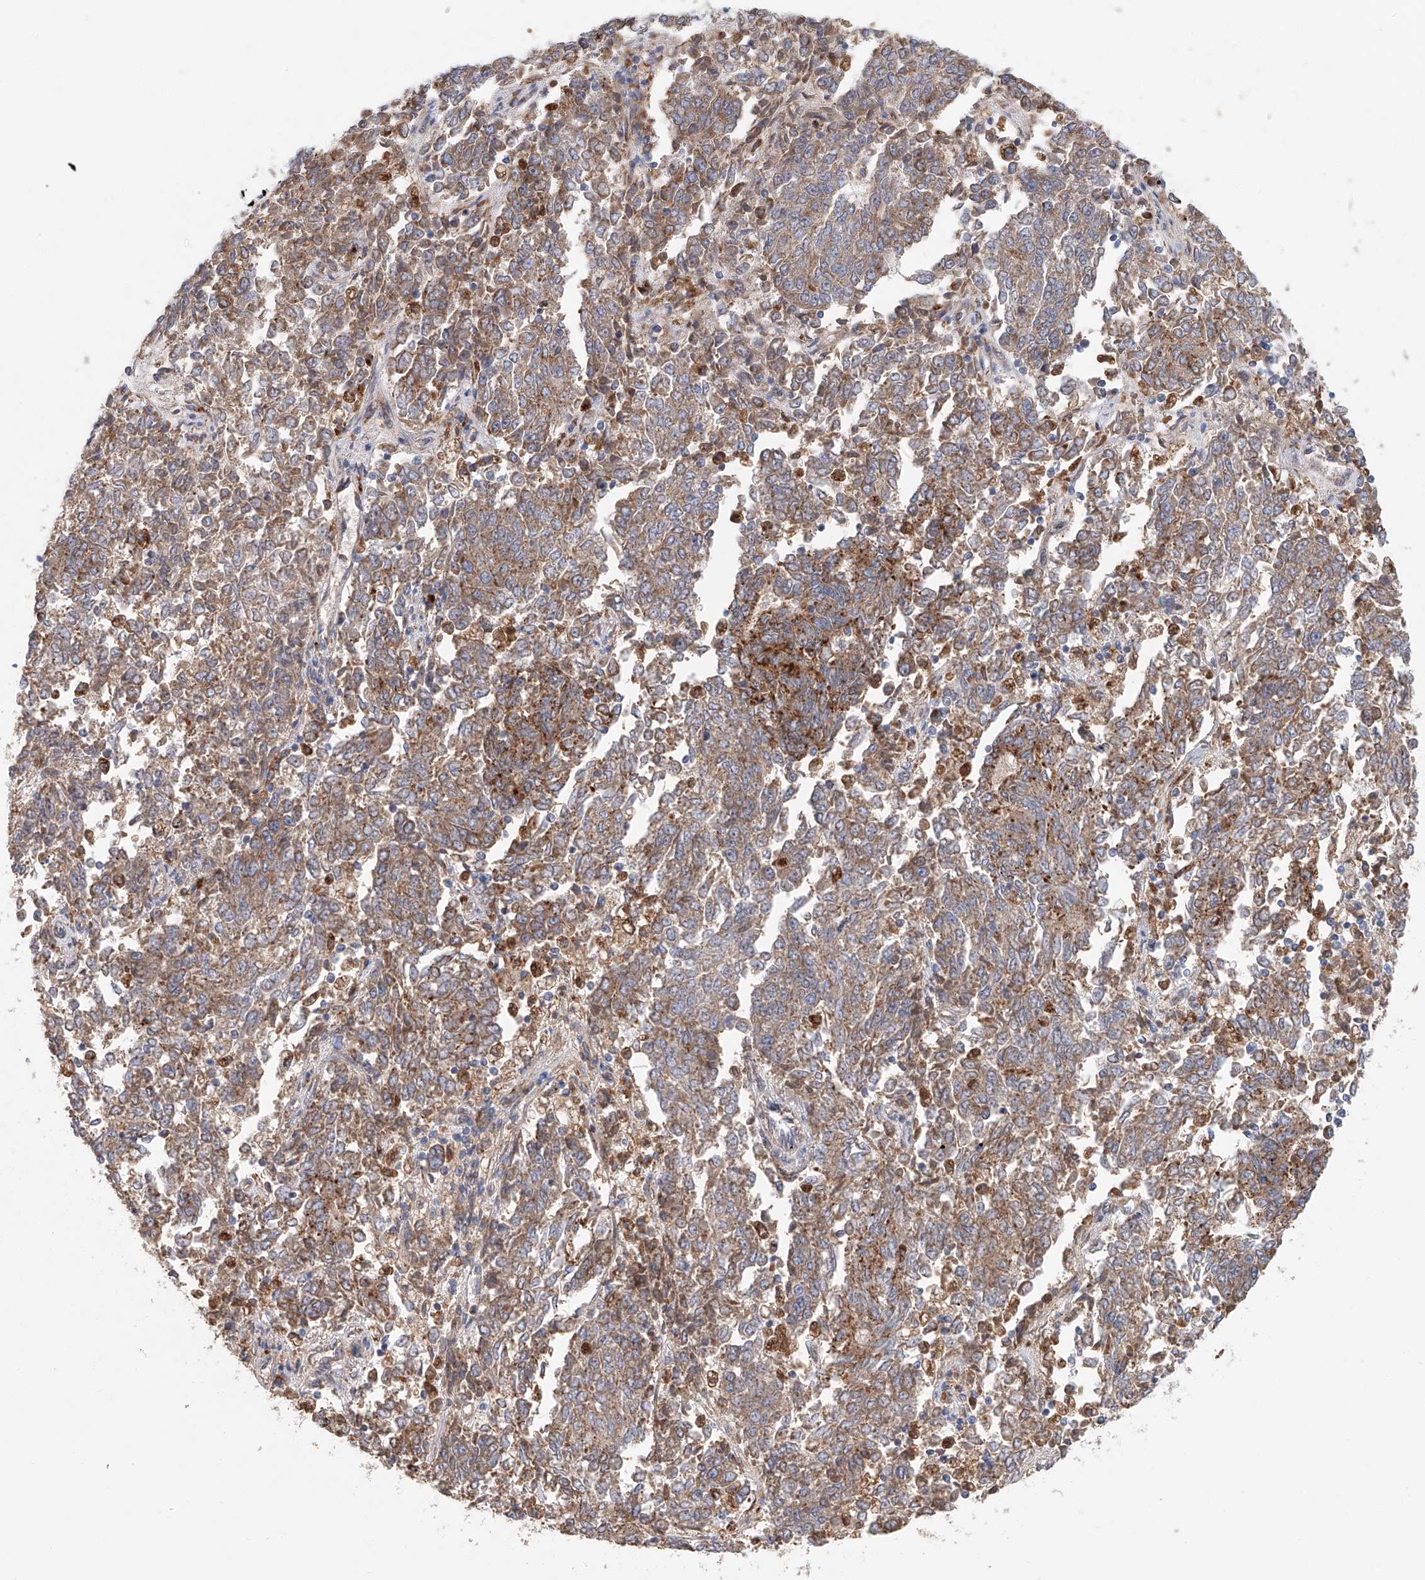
{"staining": {"intensity": "moderate", "quantity": ">75%", "location": "cytoplasmic/membranous"}, "tissue": "endometrial cancer", "cell_type": "Tumor cells", "image_type": "cancer", "snomed": [{"axis": "morphology", "description": "Adenocarcinoma, NOS"}, {"axis": "topography", "description": "Endometrium"}], "caption": "Immunohistochemistry image of human endometrial cancer (adenocarcinoma) stained for a protein (brown), which exhibits medium levels of moderate cytoplasmic/membranous expression in approximately >75% of tumor cells.", "gene": "HGSNAT", "patient": {"sex": "female", "age": 80}}